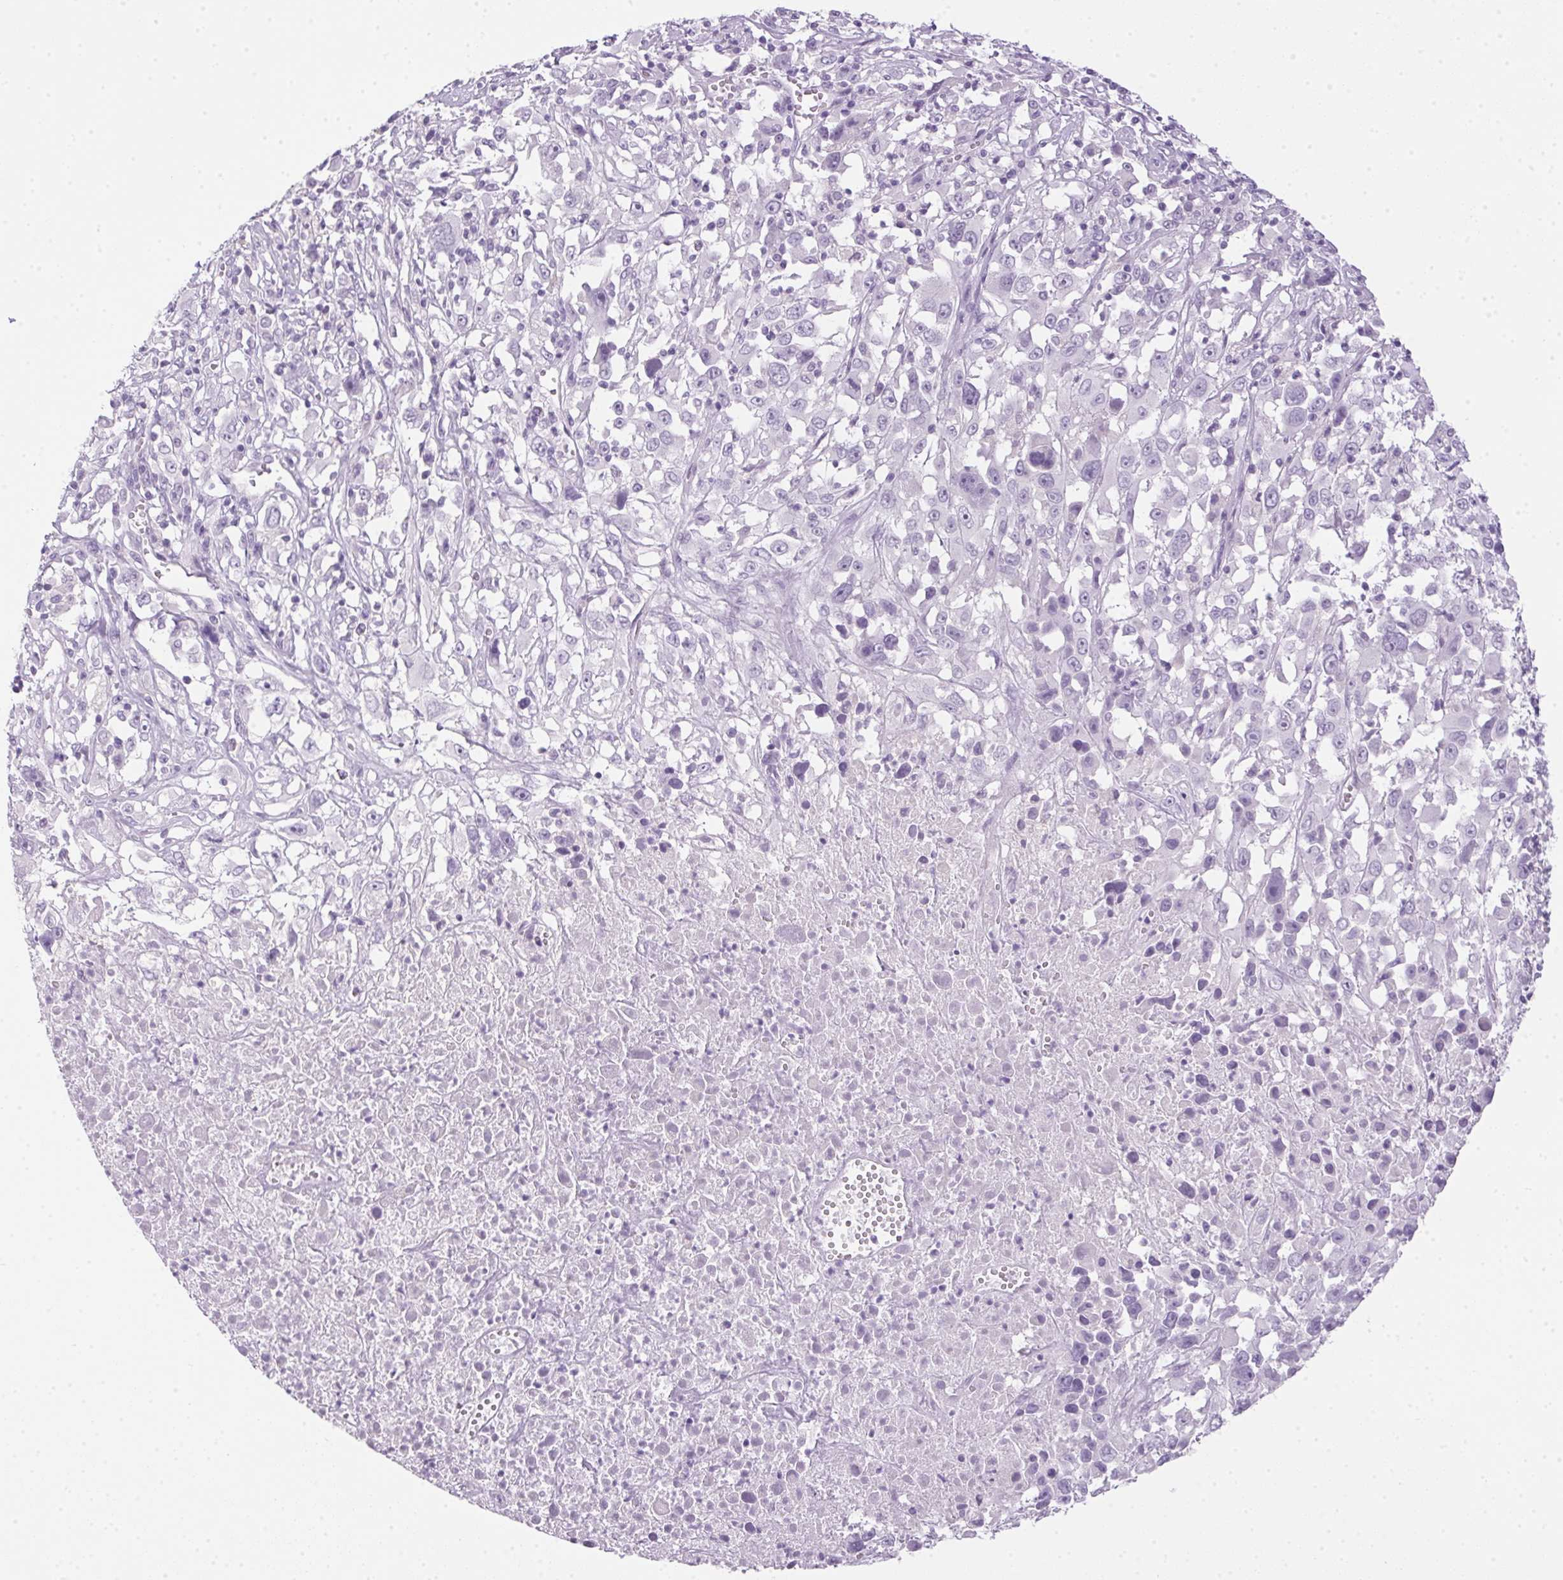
{"staining": {"intensity": "negative", "quantity": "none", "location": "none"}, "tissue": "melanoma", "cell_type": "Tumor cells", "image_type": "cancer", "snomed": [{"axis": "morphology", "description": "Malignant melanoma, Metastatic site"}, {"axis": "topography", "description": "Soft tissue"}], "caption": "Tumor cells are negative for brown protein staining in malignant melanoma (metastatic site).", "gene": "POPDC2", "patient": {"sex": "male", "age": 50}}